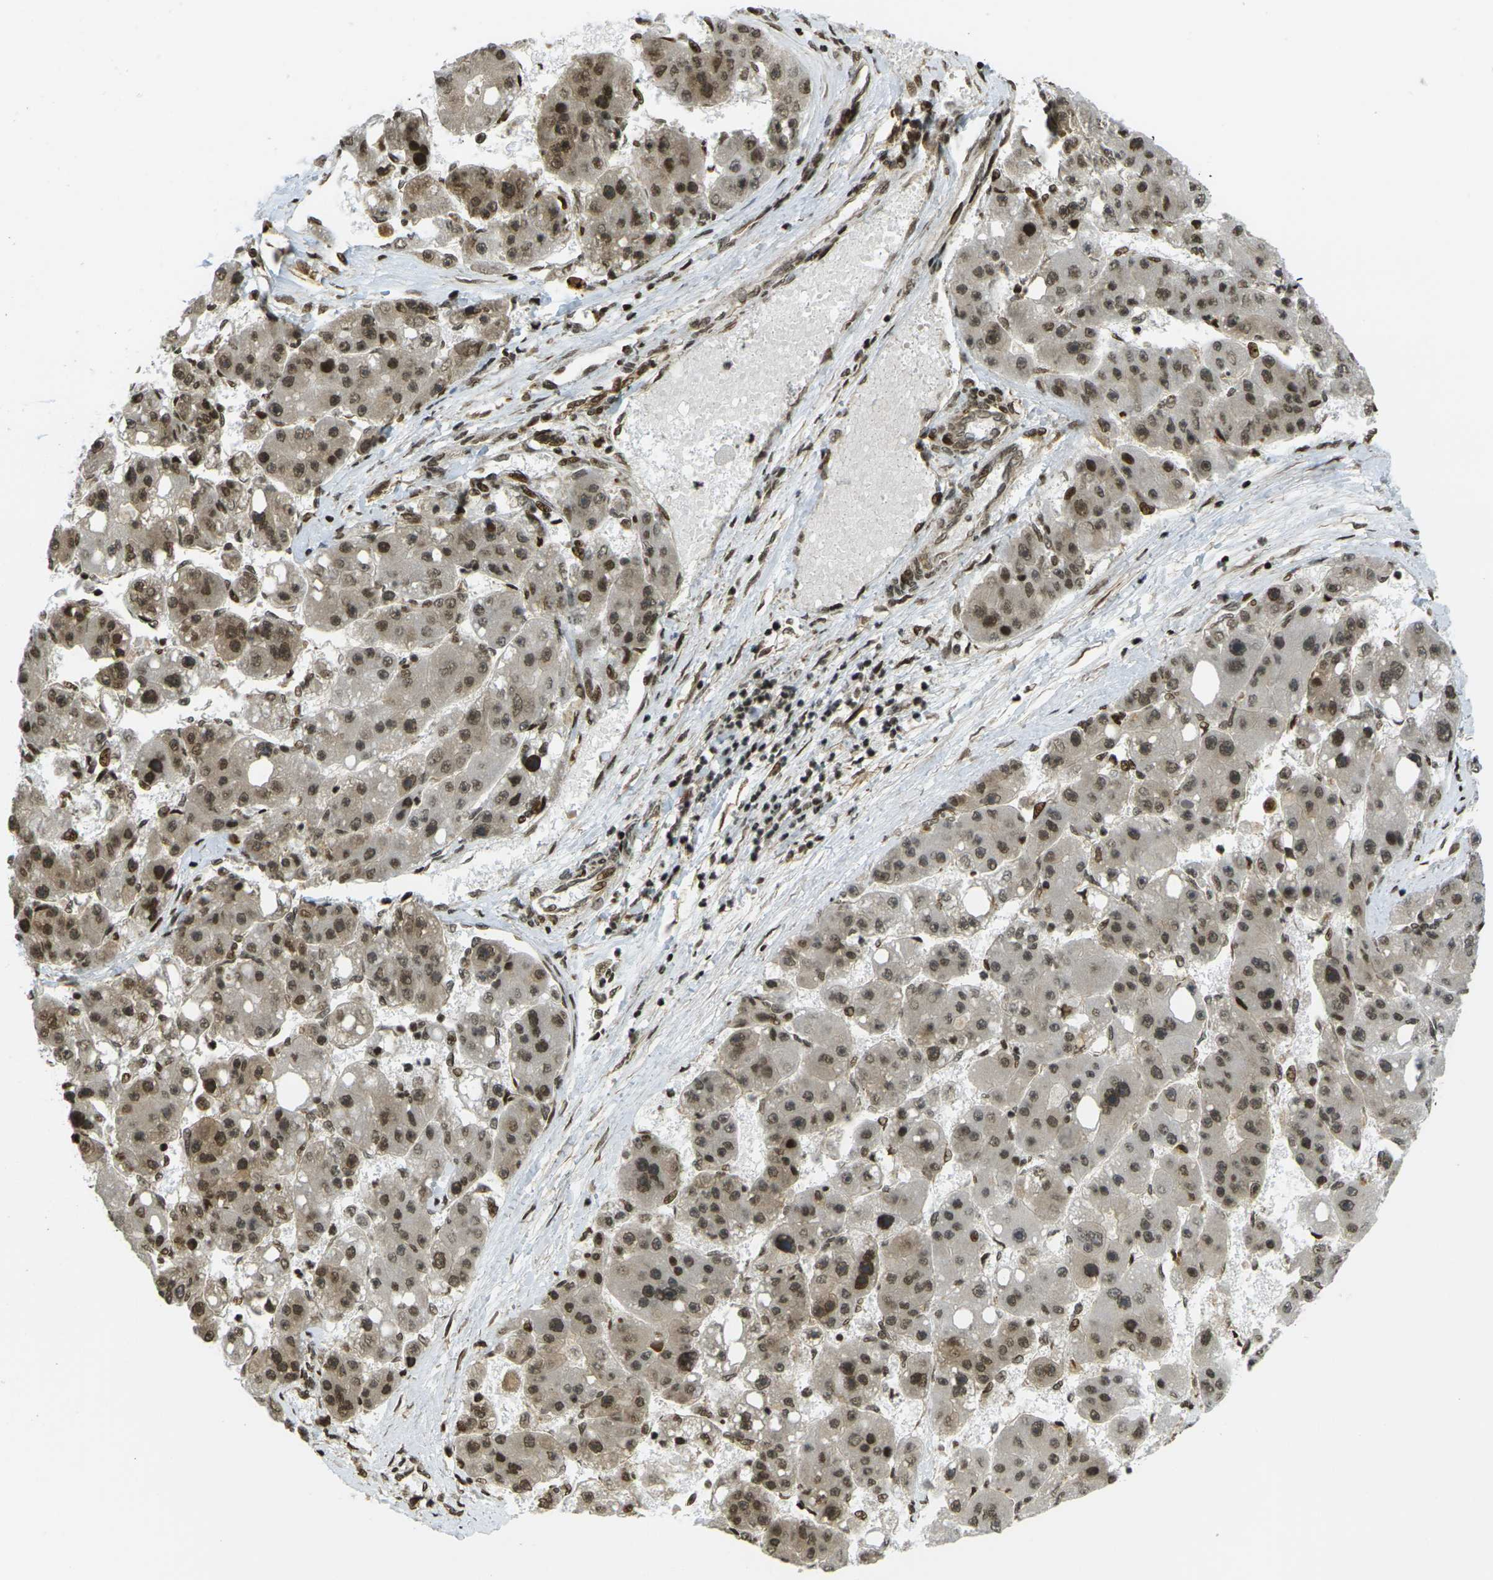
{"staining": {"intensity": "moderate", "quantity": ">75%", "location": "cytoplasmic/membranous,nuclear"}, "tissue": "liver cancer", "cell_type": "Tumor cells", "image_type": "cancer", "snomed": [{"axis": "morphology", "description": "Carcinoma, Hepatocellular, NOS"}, {"axis": "topography", "description": "Liver"}], "caption": "The photomicrograph exhibits immunohistochemical staining of hepatocellular carcinoma (liver). There is moderate cytoplasmic/membranous and nuclear staining is identified in approximately >75% of tumor cells.", "gene": "RUVBL2", "patient": {"sex": "female", "age": 61}}